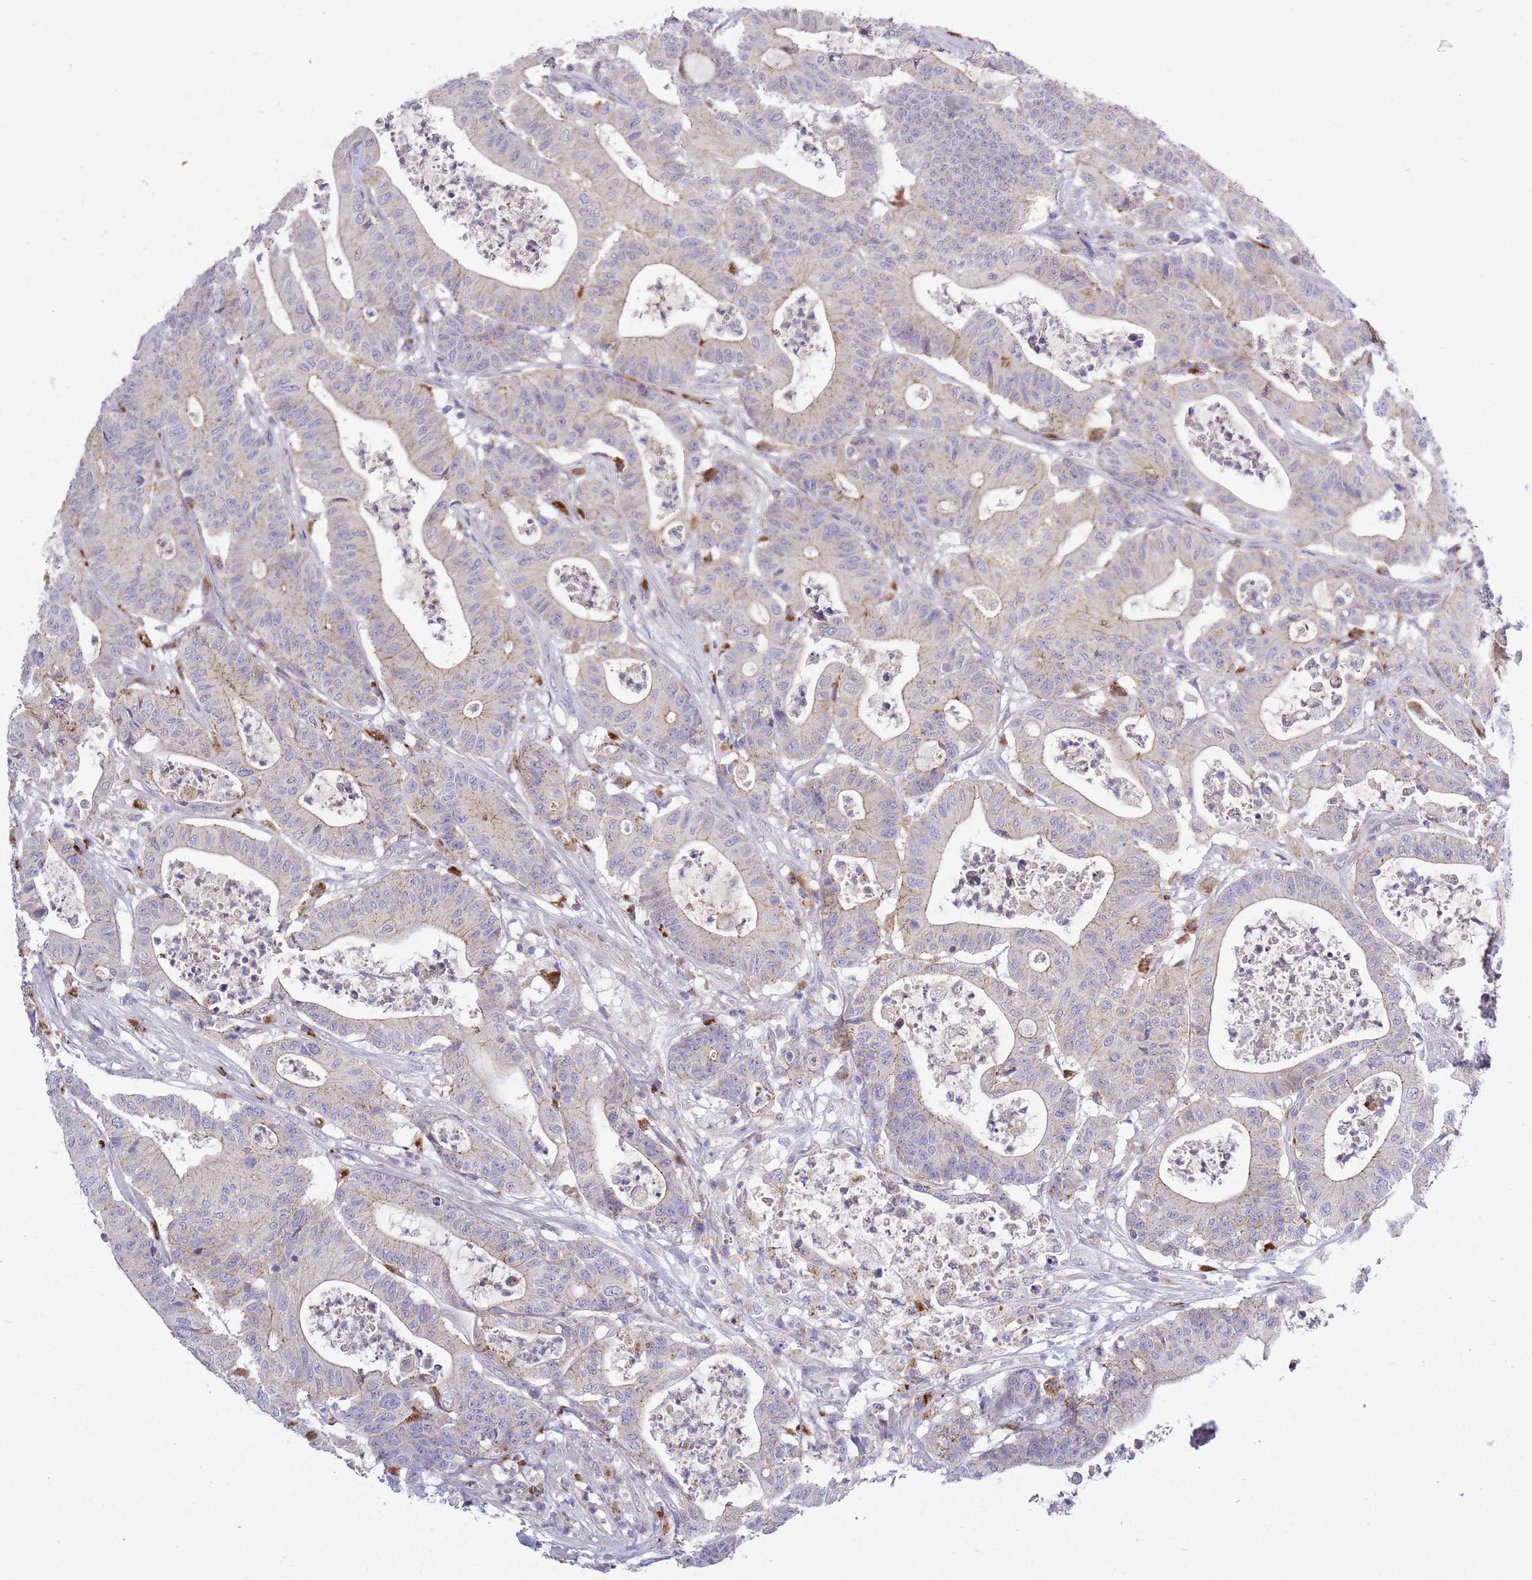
{"staining": {"intensity": "weak", "quantity": "<25%", "location": "cytoplasmic/membranous"}, "tissue": "colorectal cancer", "cell_type": "Tumor cells", "image_type": "cancer", "snomed": [{"axis": "morphology", "description": "Adenocarcinoma, NOS"}, {"axis": "topography", "description": "Colon"}], "caption": "A high-resolution micrograph shows IHC staining of colorectal cancer, which shows no significant expression in tumor cells.", "gene": "TRIM61", "patient": {"sex": "female", "age": 84}}